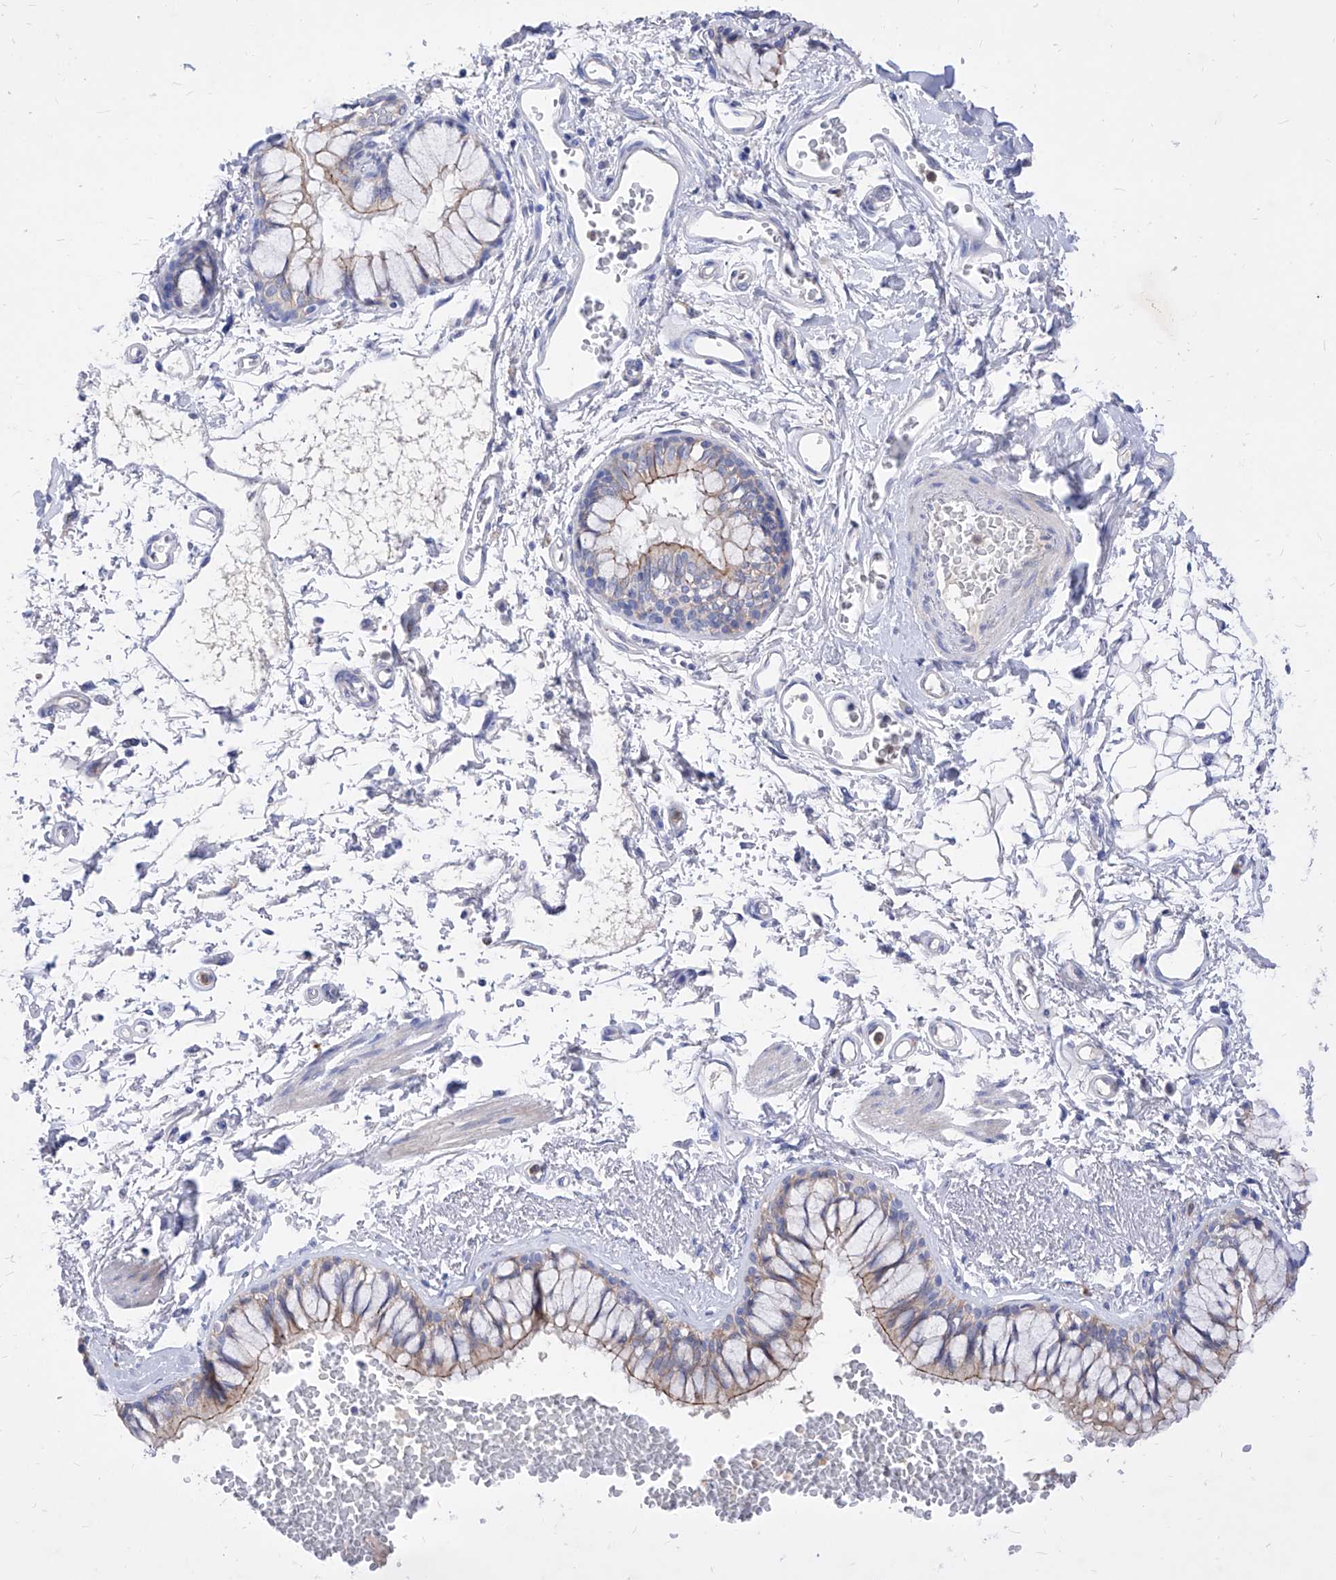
{"staining": {"intensity": "weak", "quantity": "25%-75%", "location": "cytoplasmic/membranous"}, "tissue": "bronchus", "cell_type": "Respiratory epithelial cells", "image_type": "normal", "snomed": [{"axis": "morphology", "description": "Normal tissue, NOS"}, {"axis": "topography", "description": "Cartilage tissue"}, {"axis": "topography", "description": "Bronchus"}], "caption": "Immunohistochemical staining of benign human bronchus demonstrates weak cytoplasmic/membranous protein staining in approximately 25%-75% of respiratory epithelial cells.", "gene": "VAX1", "patient": {"sex": "female", "age": 73}}